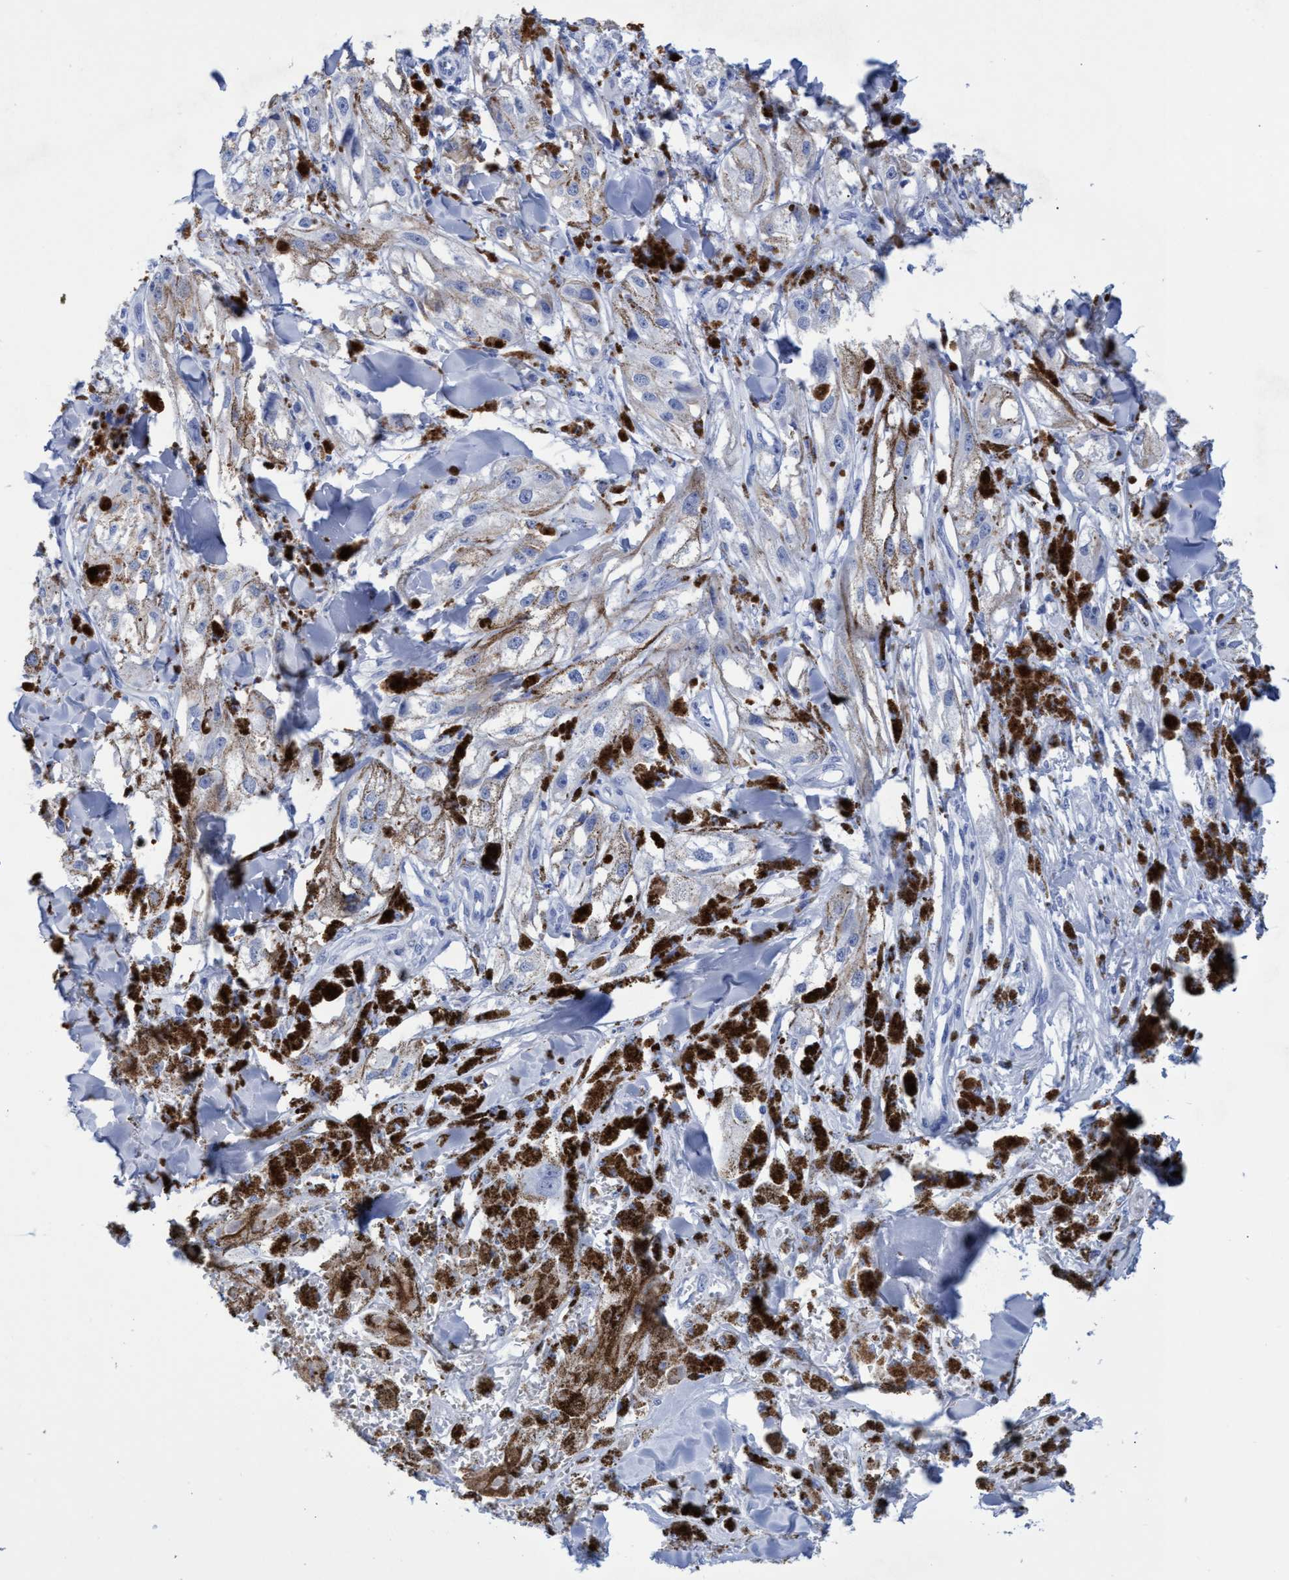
{"staining": {"intensity": "negative", "quantity": "none", "location": "none"}, "tissue": "melanoma", "cell_type": "Tumor cells", "image_type": "cancer", "snomed": [{"axis": "morphology", "description": "Malignant melanoma, NOS"}, {"axis": "topography", "description": "Skin"}], "caption": "This is a photomicrograph of IHC staining of melanoma, which shows no expression in tumor cells. The staining was performed using DAB to visualize the protein expression in brown, while the nuclei were stained in blue with hematoxylin (Magnification: 20x).", "gene": "INSL6", "patient": {"sex": "male", "age": 88}}